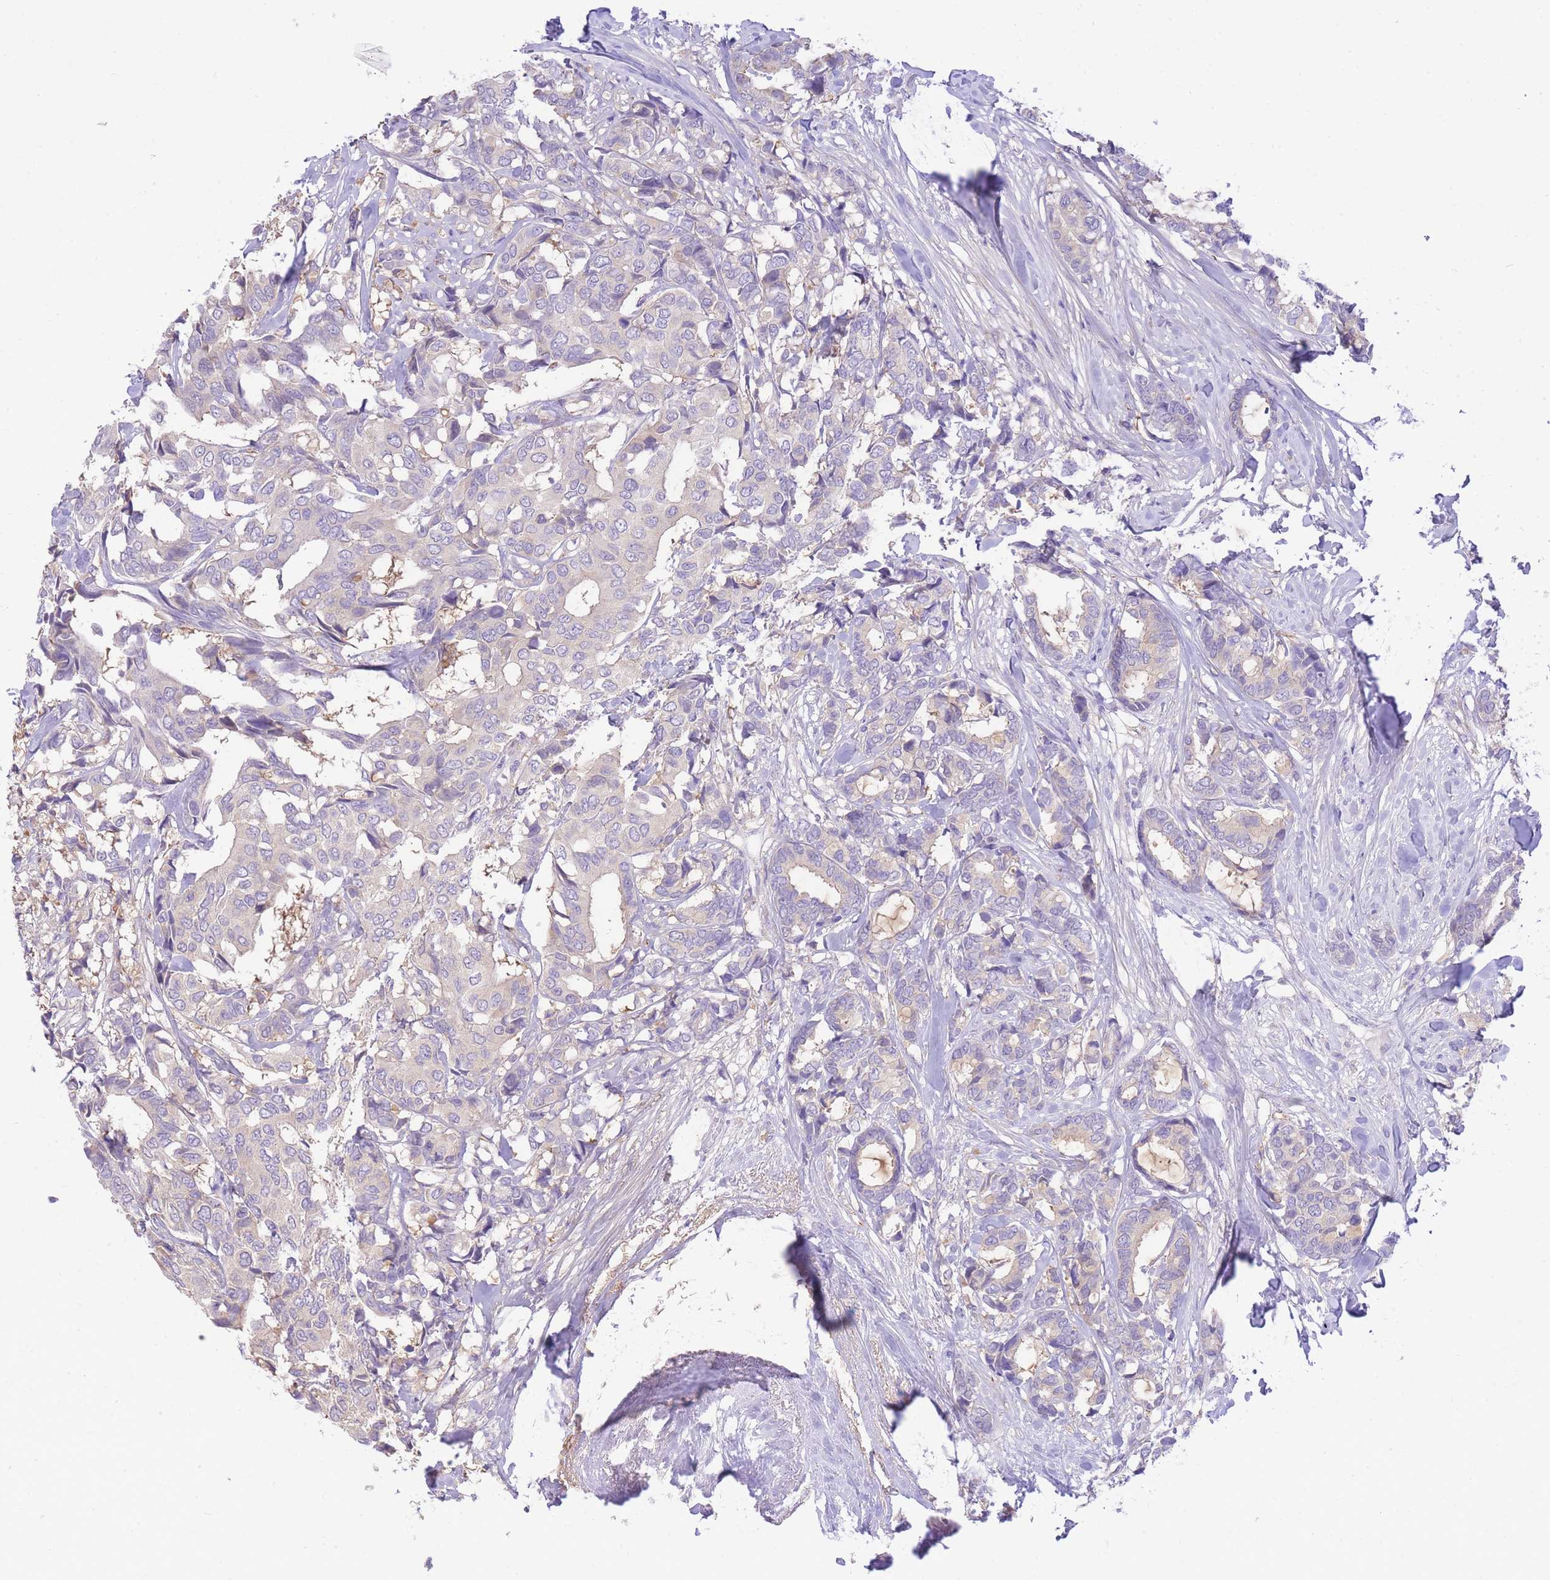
{"staining": {"intensity": "negative", "quantity": "none", "location": "none"}, "tissue": "breast cancer", "cell_type": "Tumor cells", "image_type": "cancer", "snomed": [{"axis": "morphology", "description": "Duct carcinoma"}, {"axis": "topography", "description": "Breast"}], "caption": "Immunohistochemical staining of human breast cancer displays no significant expression in tumor cells.", "gene": "LIPH", "patient": {"sex": "female", "age": 87}}